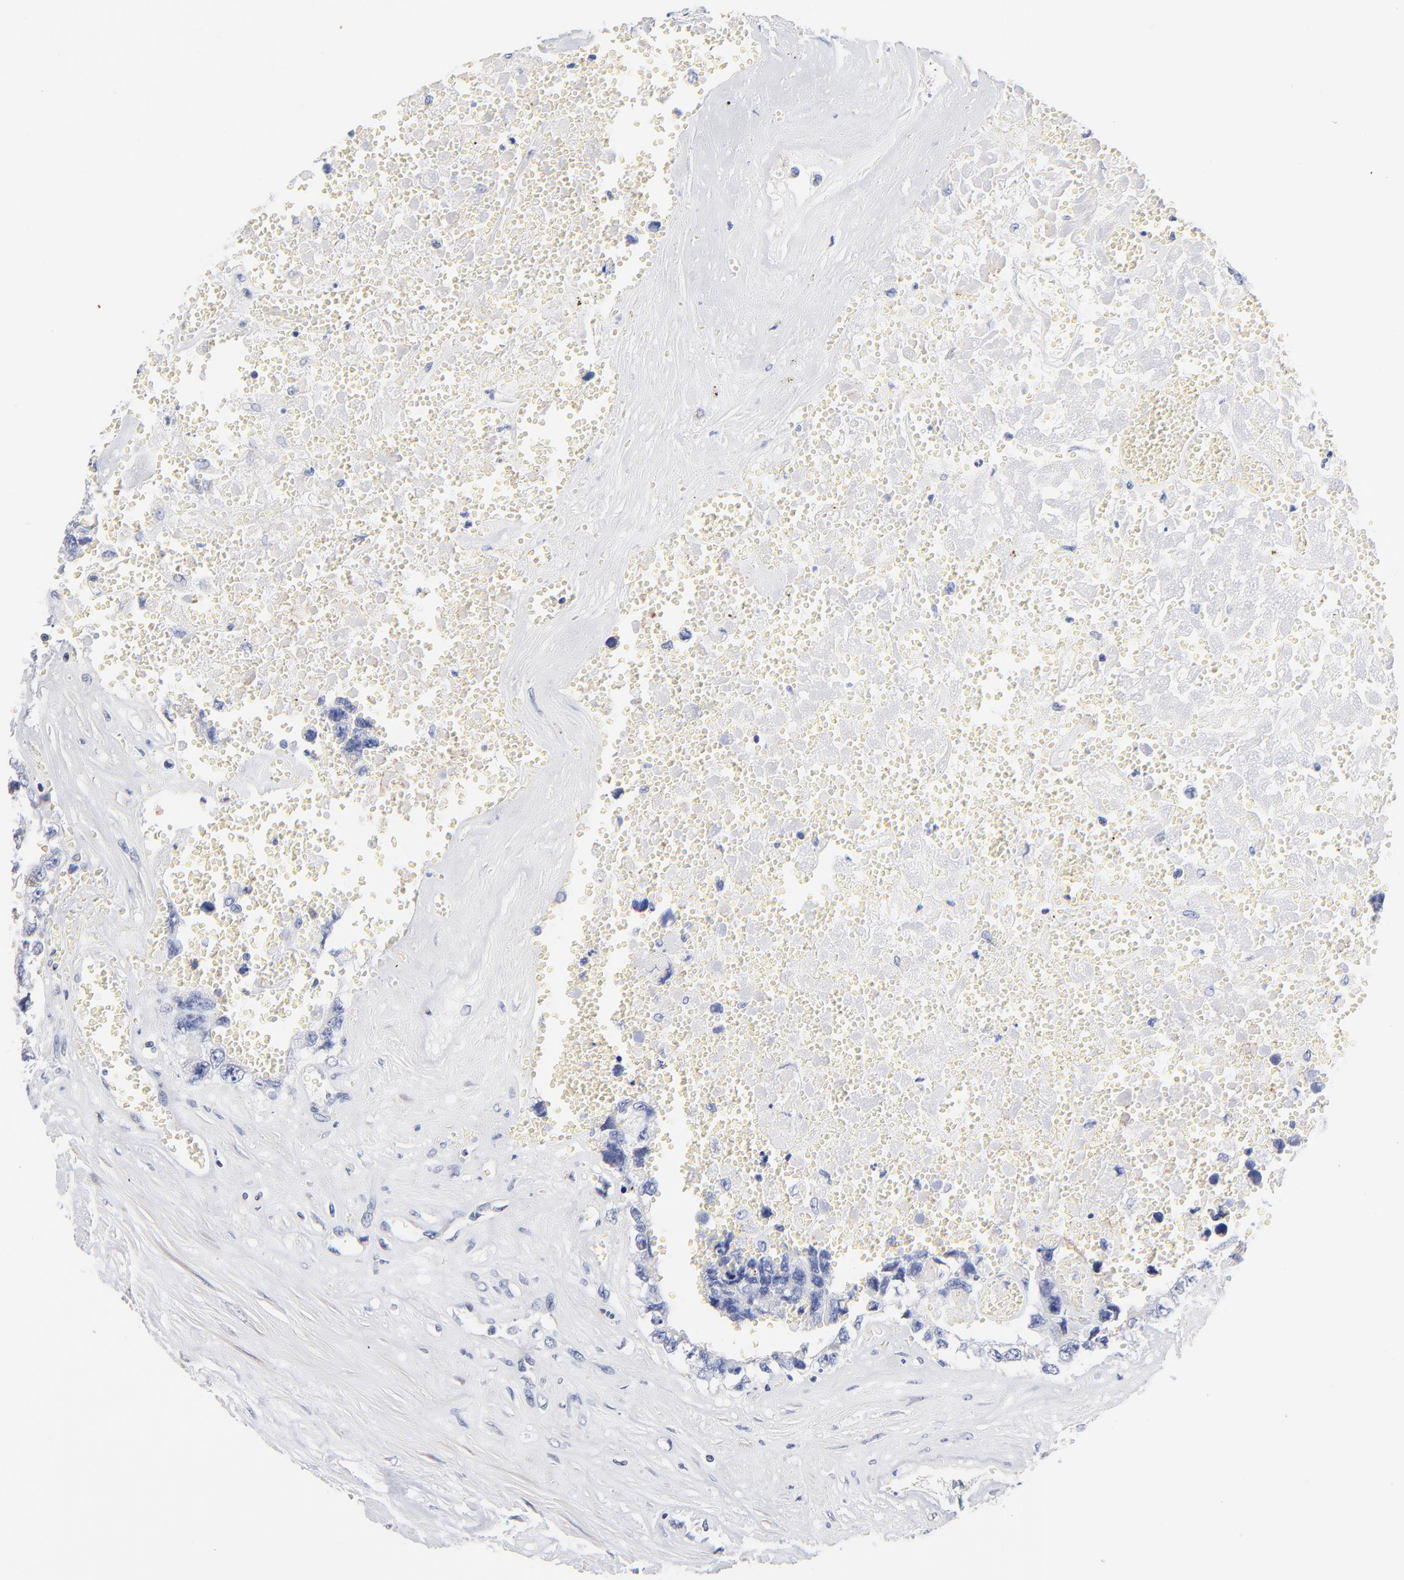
{"staining": {"intensity": "negative", "quantity": "none", "location": "none"}, "tissue": "testis cancer", "cell_type": "Tumor cells", "image_type": "cancer", "snomed": [{"axis": "morphology", "description": "Carcinoma, Embryonal, NOS"}, {"axis": "topography", "description": "Testis"}], "caption": "An image of human testis cancer (embryonal carcinoma) is negative for staining in tumor cells.", "gene": "TWNK", "patient": {"sex": "male", "age": 31}}